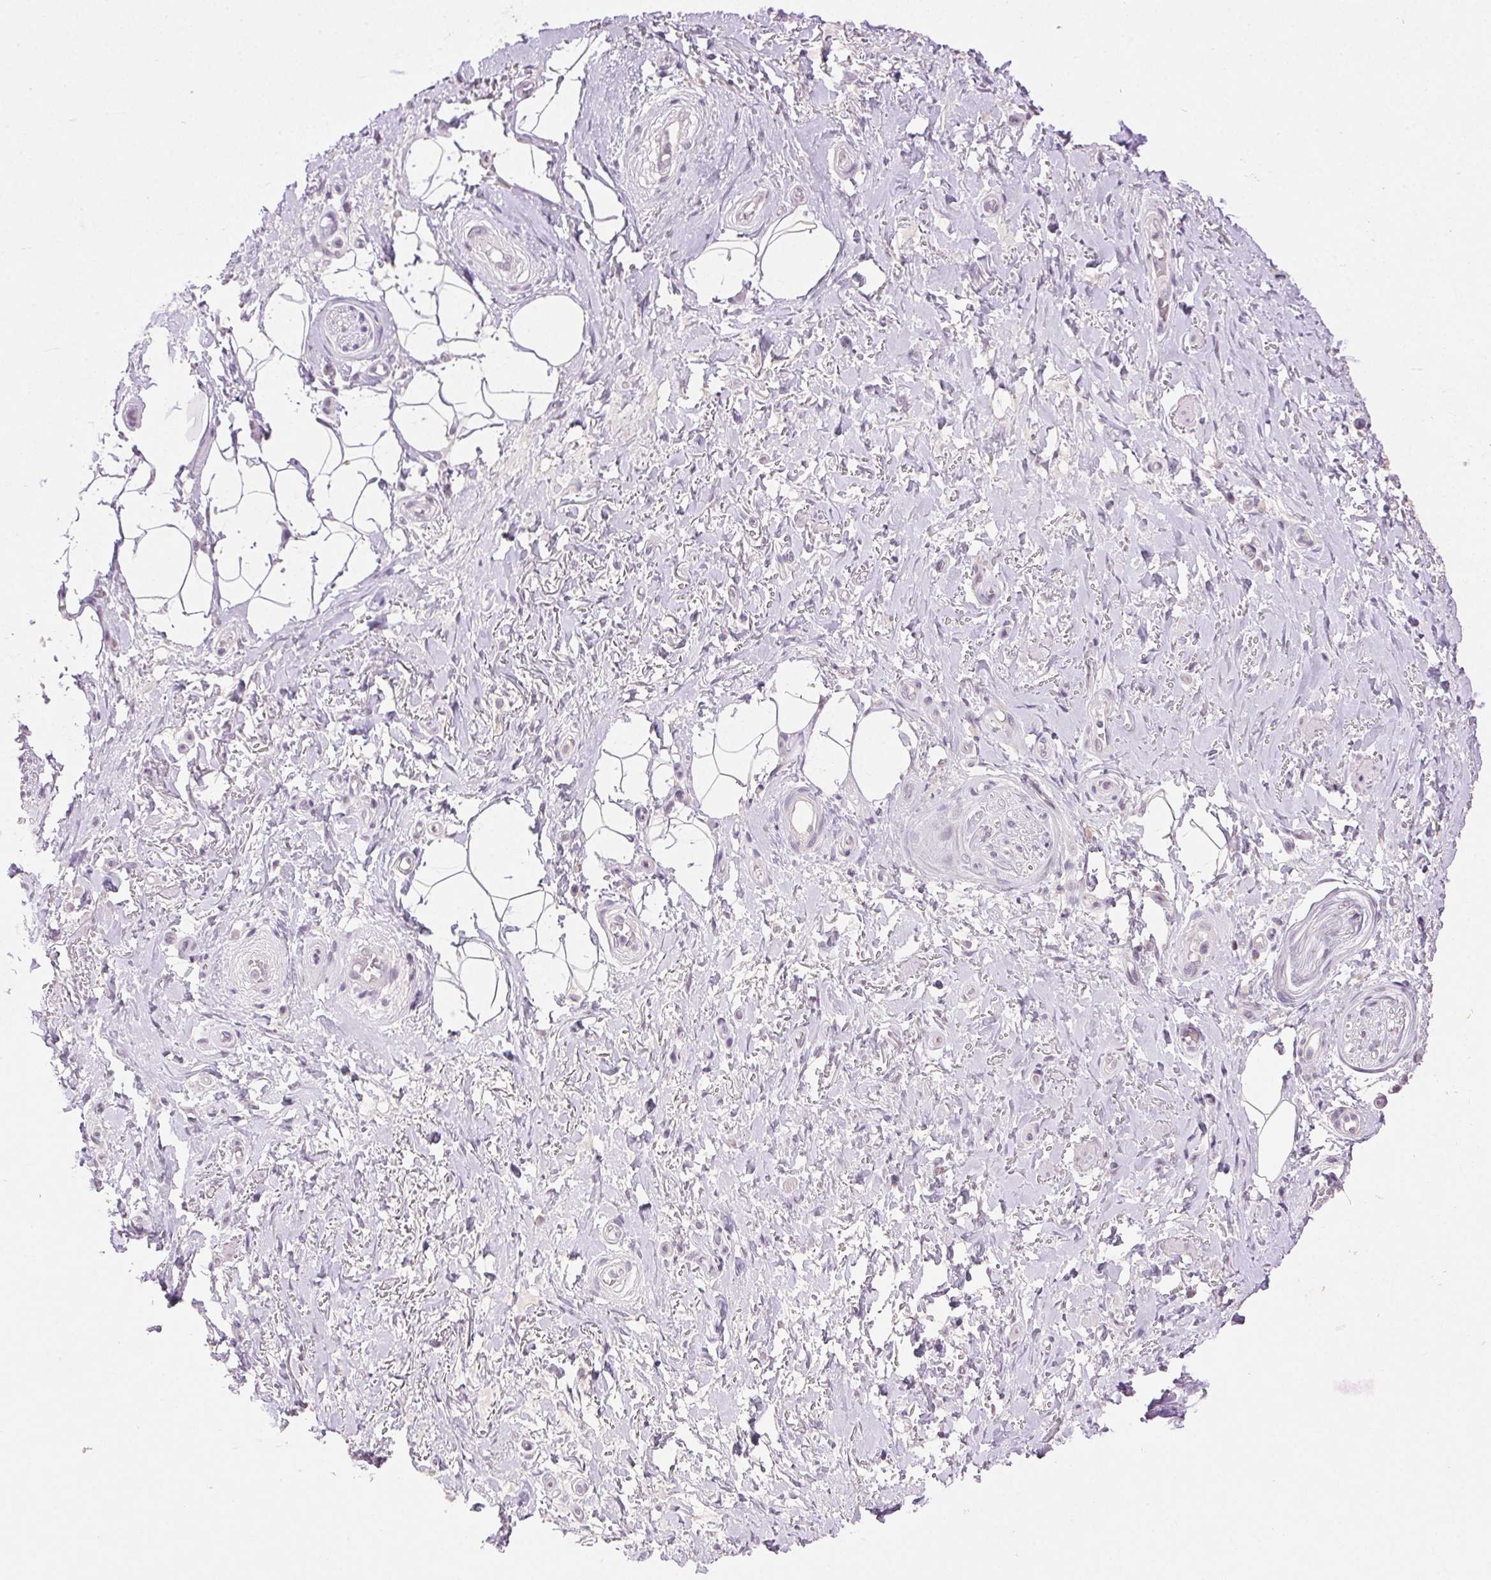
{"staining": {"intensity": "negative", "quantity": "none", "location": "none"}, "tissue": "adipose tissue", "cell_type": "Adipocytes", "image_type": "normal", "snomed": [{"axis": "morphology", "description": "Normal tissue, NOS"}, {"axis": "topography", "description": "Anal"}, {"axis": "topography", "description": "Peripheral nerve tissue"}], "caption": "This is an immunohistochemistry micrograph of unremarkable human adipose tissue. There is no positivity in adipocytes.", "gene": "CLDN10", "patient": {"sex": "male", "age": 53}}